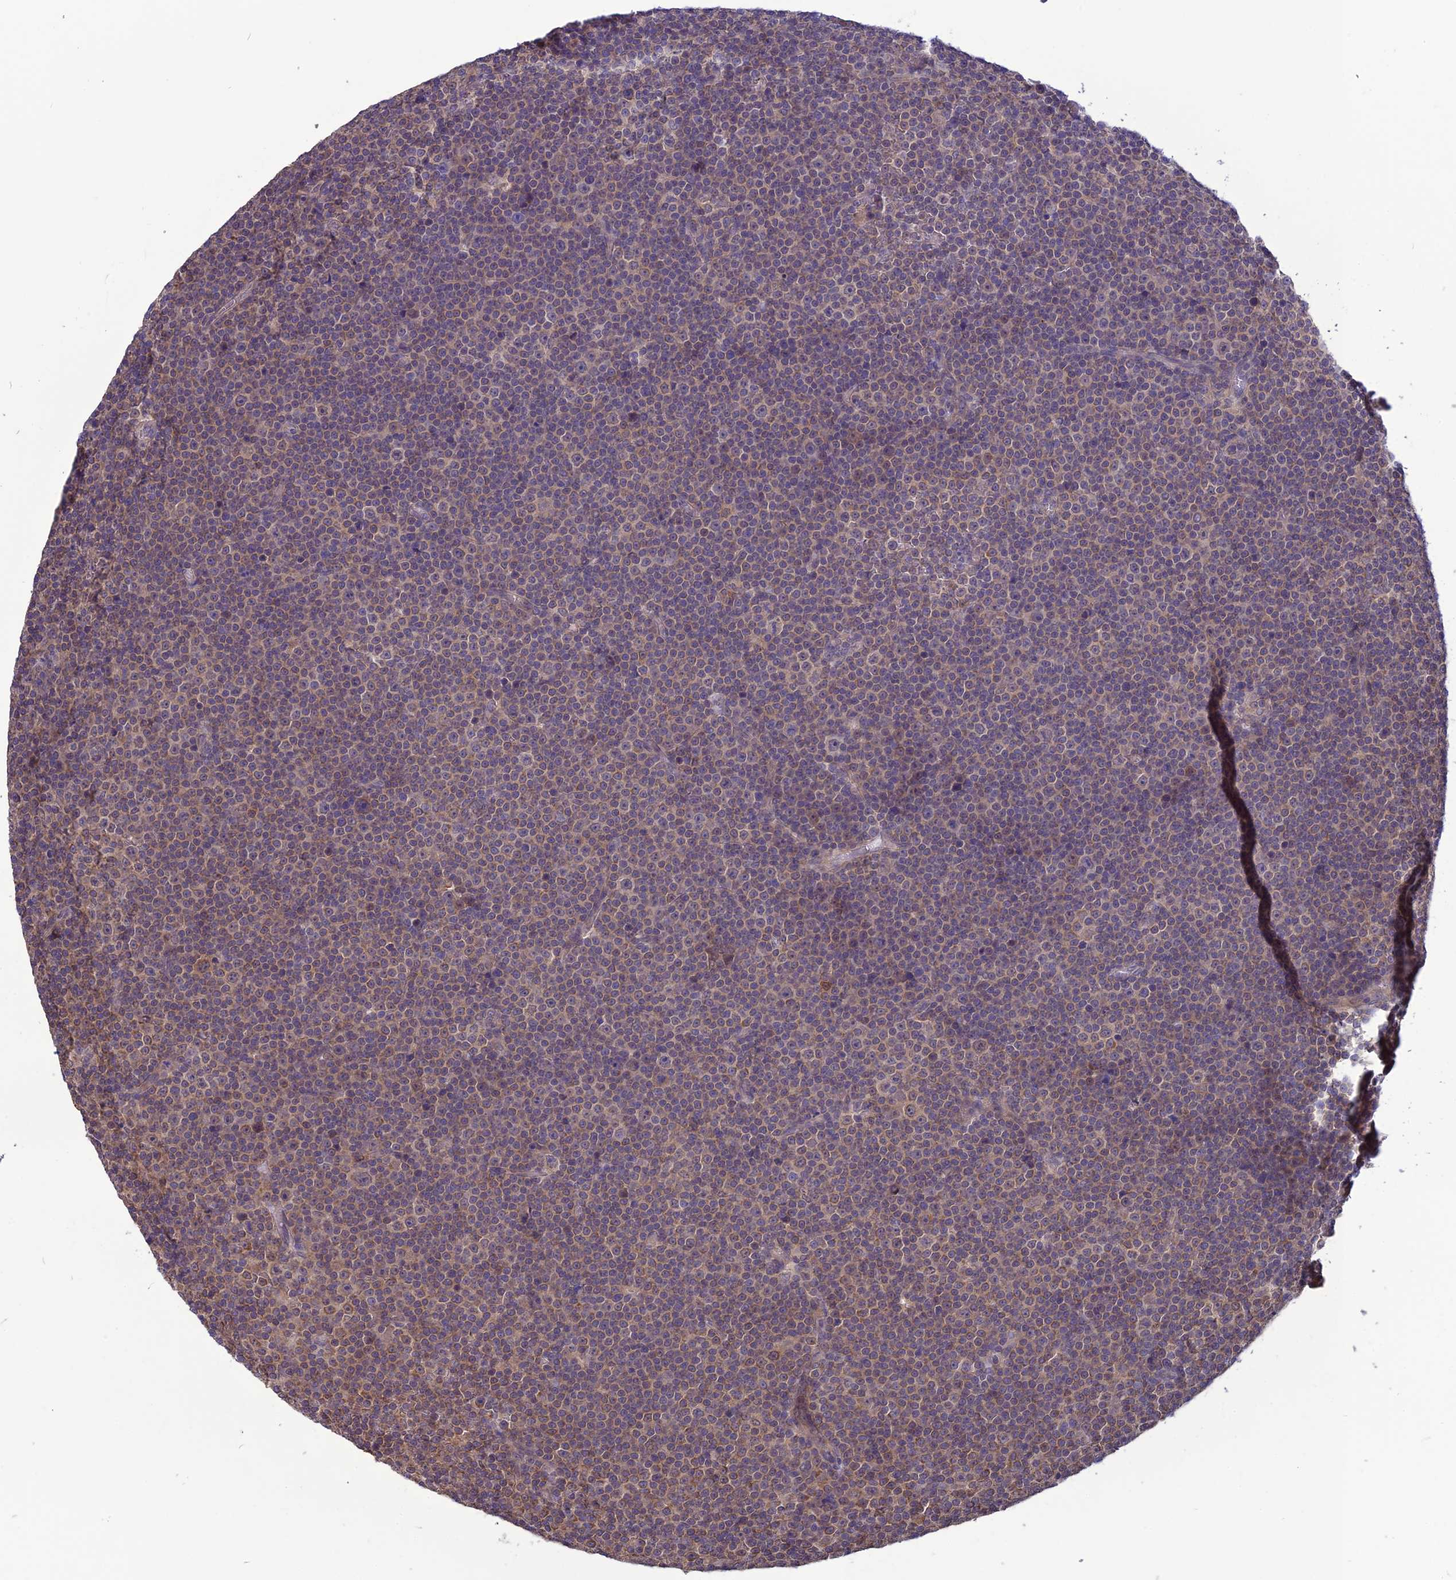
{"staining": {"intensity": "weak", "quantity": "<25%", "location": "cytoplasmic/membranous"}, "tissue": "lymphoma", "cell_type": "Tumor cells", "image_type": "cancer", "snomed": [{"axis": "morphology", "description": "Malignant lymphoma, non-Hodgkin's type, Low grade"}, {"axis": "topography", "description": "Lymph node"}], "caption": "DAB immunohistochemical staining of human low-grade malignant lymphoma, non-Hodgkin's type shows no significant expression in tumor cells.", "gene": "PSMF1", "patient": {"sex": "female", "age": 67}}